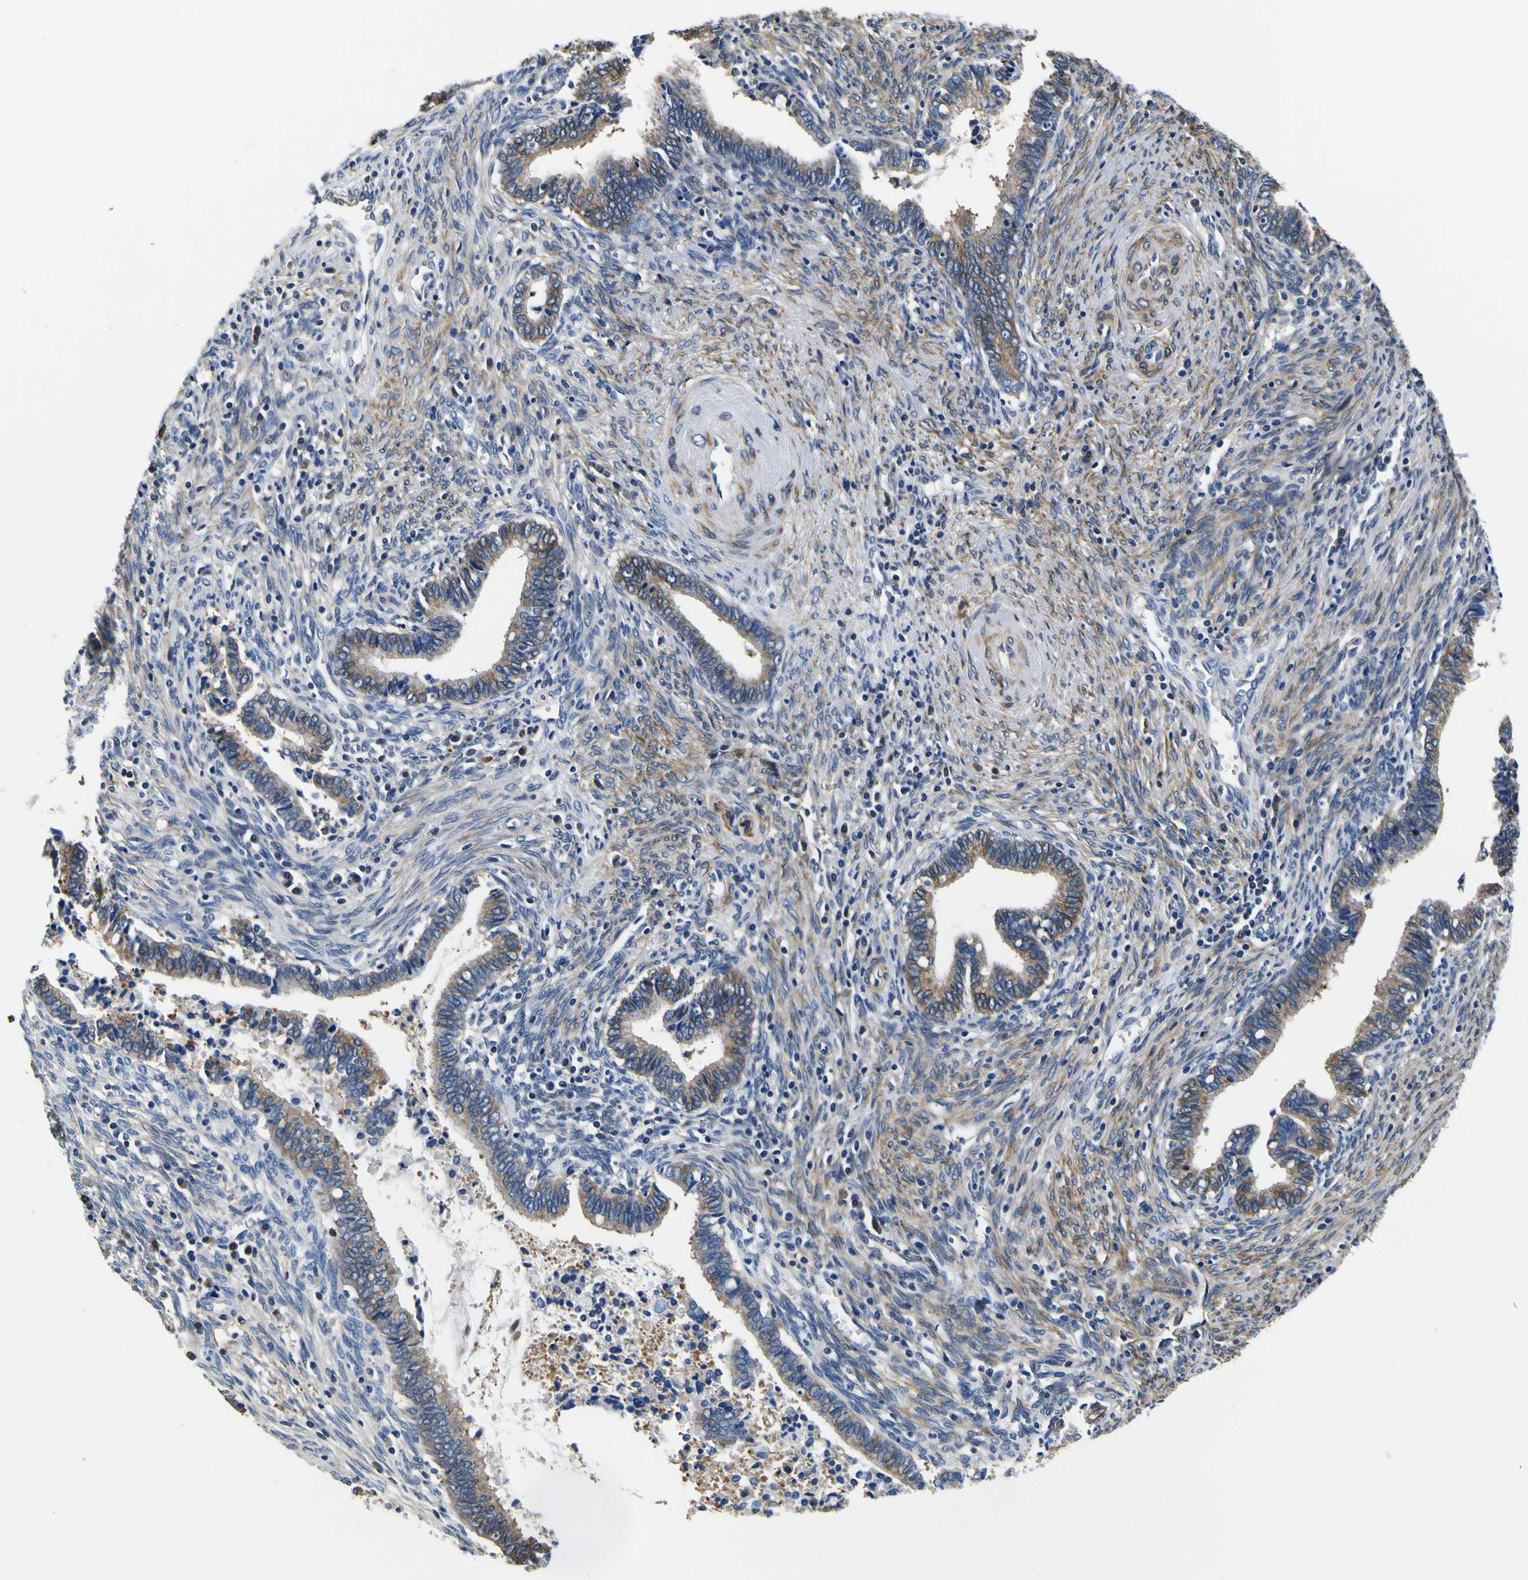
{"staining": {"intensity": "weak", "quantity": ">75%", "location": "cytoplasmic/membranous"}, "tissue": "cervical cancer", "cell_type": "Tumor cells", "image_type": "cancer", "snomed": [{"axis": "morphology", "description": "Adenocarcinoma, NOS"}, {"axis": "topography", "description": "Cervix"}], "caption": "Tumor cells exhibit weak cytoplasmic/membranous positivity in approximately >75% of cells in cervical adenocarcinoma. Using DAB (3,3'-diaminobenzidine) (brown) and hematoxylin (blue) stains, captured at high magnification using brightfield microscopy.", "gene": "TUBA1B", "patient": {"sex": "female", "age": 44}}